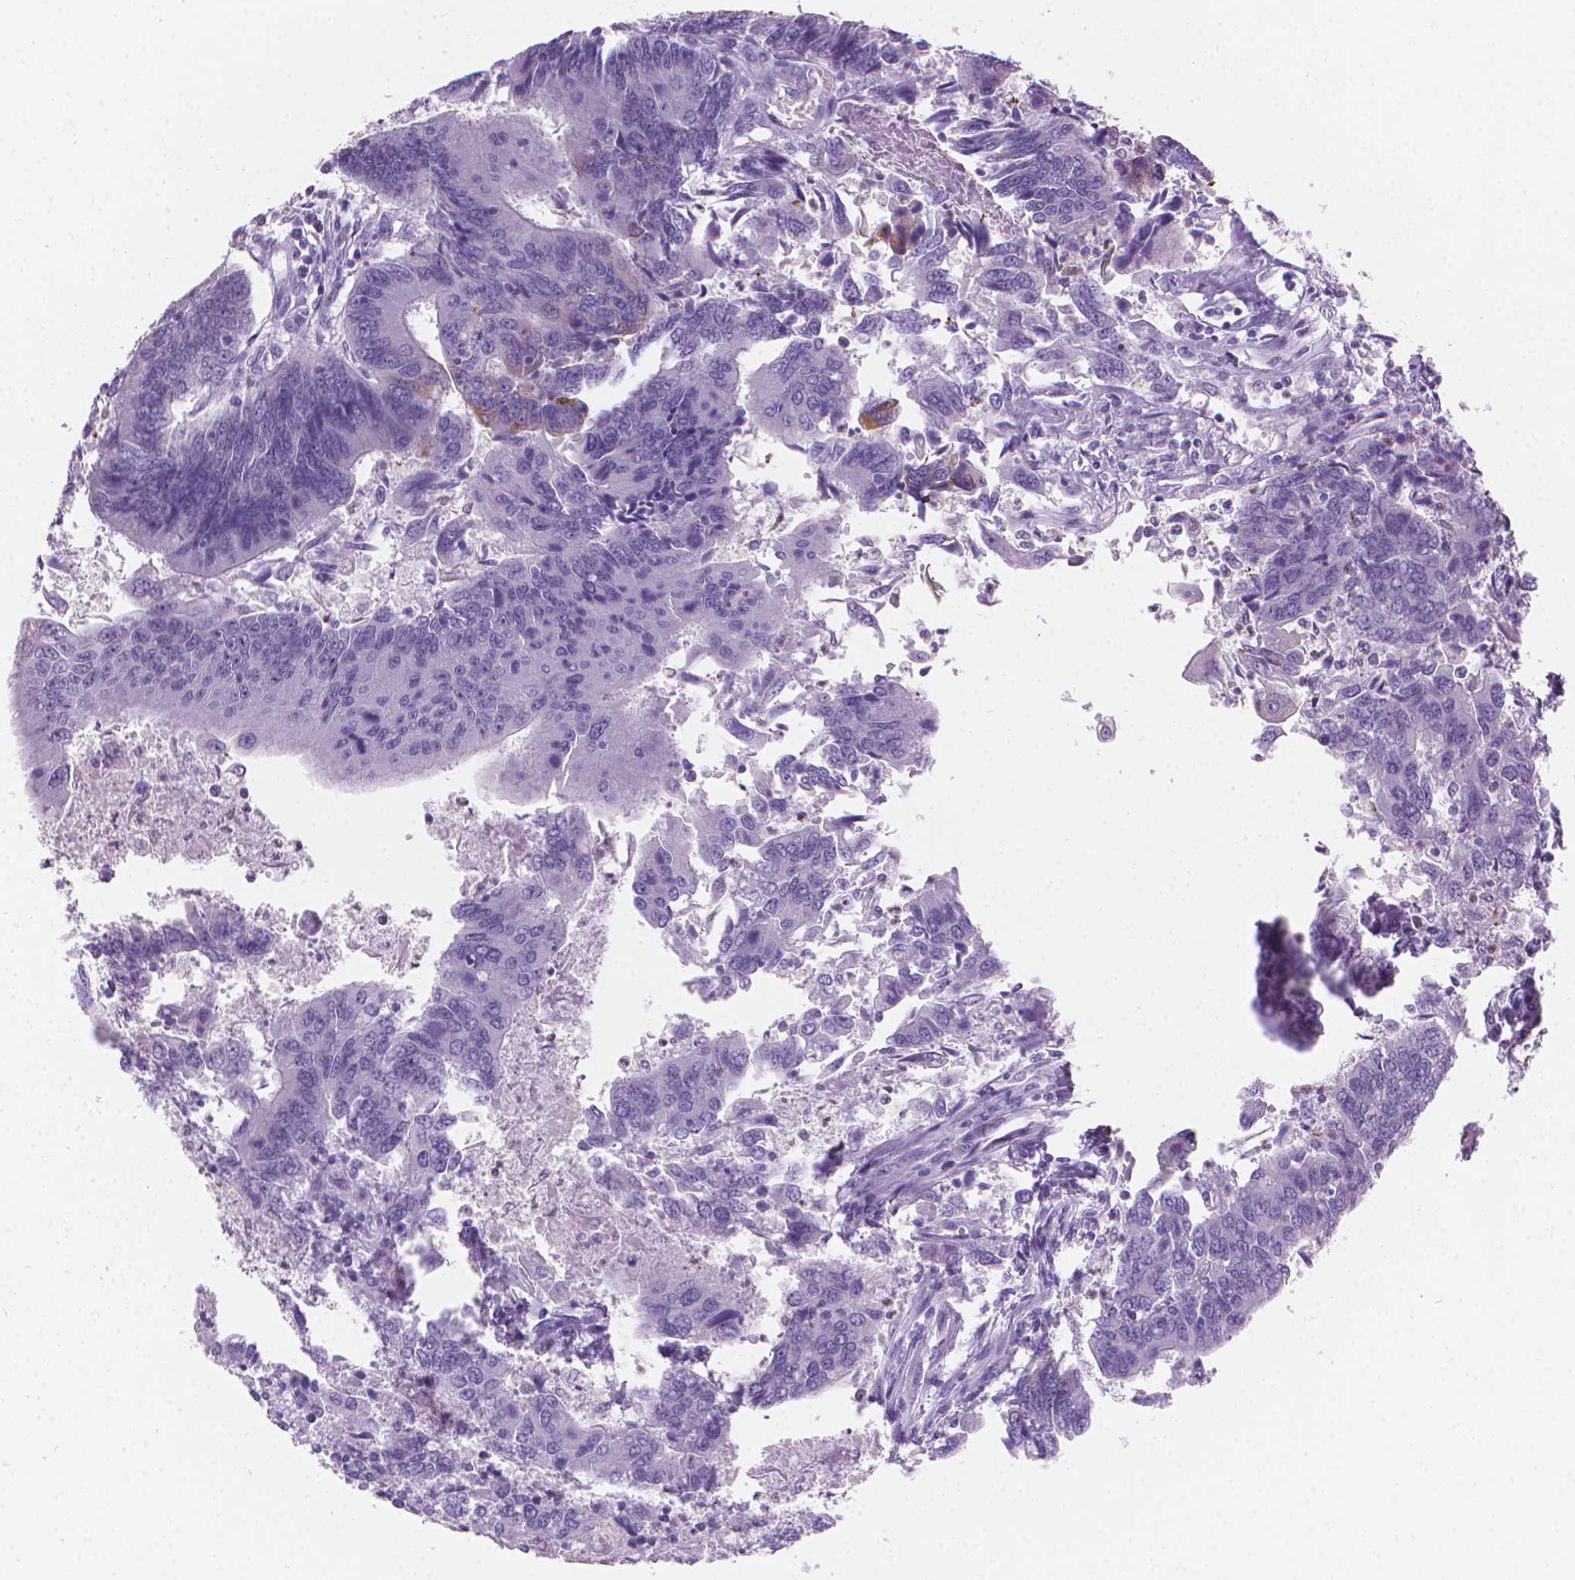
{"staining": {"intensity": "negative", "quantity": "none", "location": "none"}, "tissue": "colorectal cancer", "cell_type": "Tumor cells", "image_type": "cancer", "snomed": [{"axis": "morphology", "description": "Adenocarcinoma, NOS"}, {"axis": "topography", "description": "Colon"}], "caption": "The image demonstrates no staining of tumor cells in colorectal cancer. The staining was performed using DAB (3,3'-diaminobenzidine) to visualize the protein expression in brown, while the nuclei were stained in blue with hematoxylin (Magnification: 20x).", "gene": "TTC29", "patient": {"sex": "female", "age": 67}}